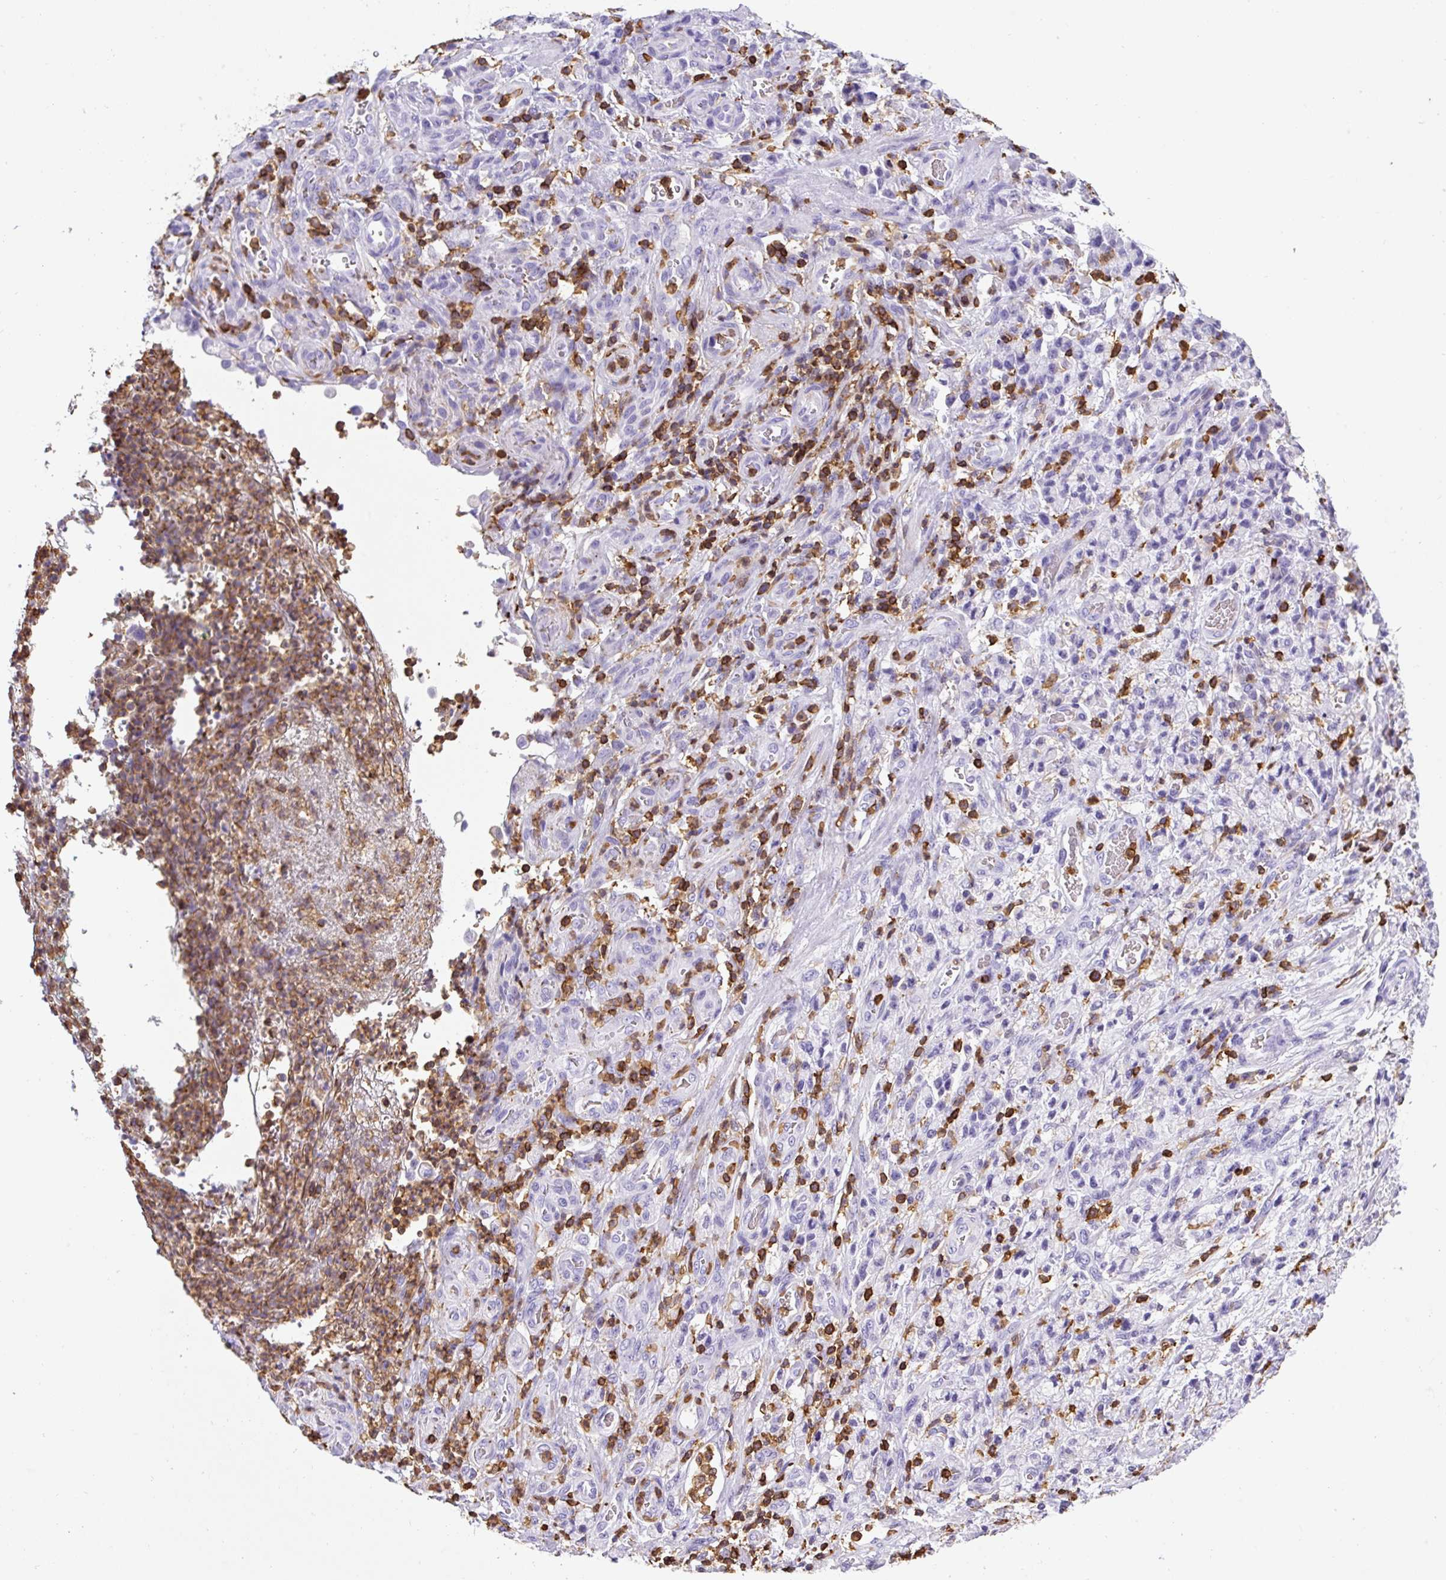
{"staining": {"intensity": "negative", "quantity": "none", "location": "none"}, "tissue": "stomach cancer", "cell_type": "Tumor cells", "image_type": "cancer", "snomed": [{"axis": "morphology", "description": "Adenocarcinoma, NOS"}, {"axis": "topography", "description": "Stomach"}], "caption": "High magnification brightfield microscopy of stomach adenocarcinoma stained with DAB (brown) and counterstained with hematoxylin (blue): tumor cells show no significant staining.", "gene": "FAM228B", "patient": {"sex": "male", "age": 77}}